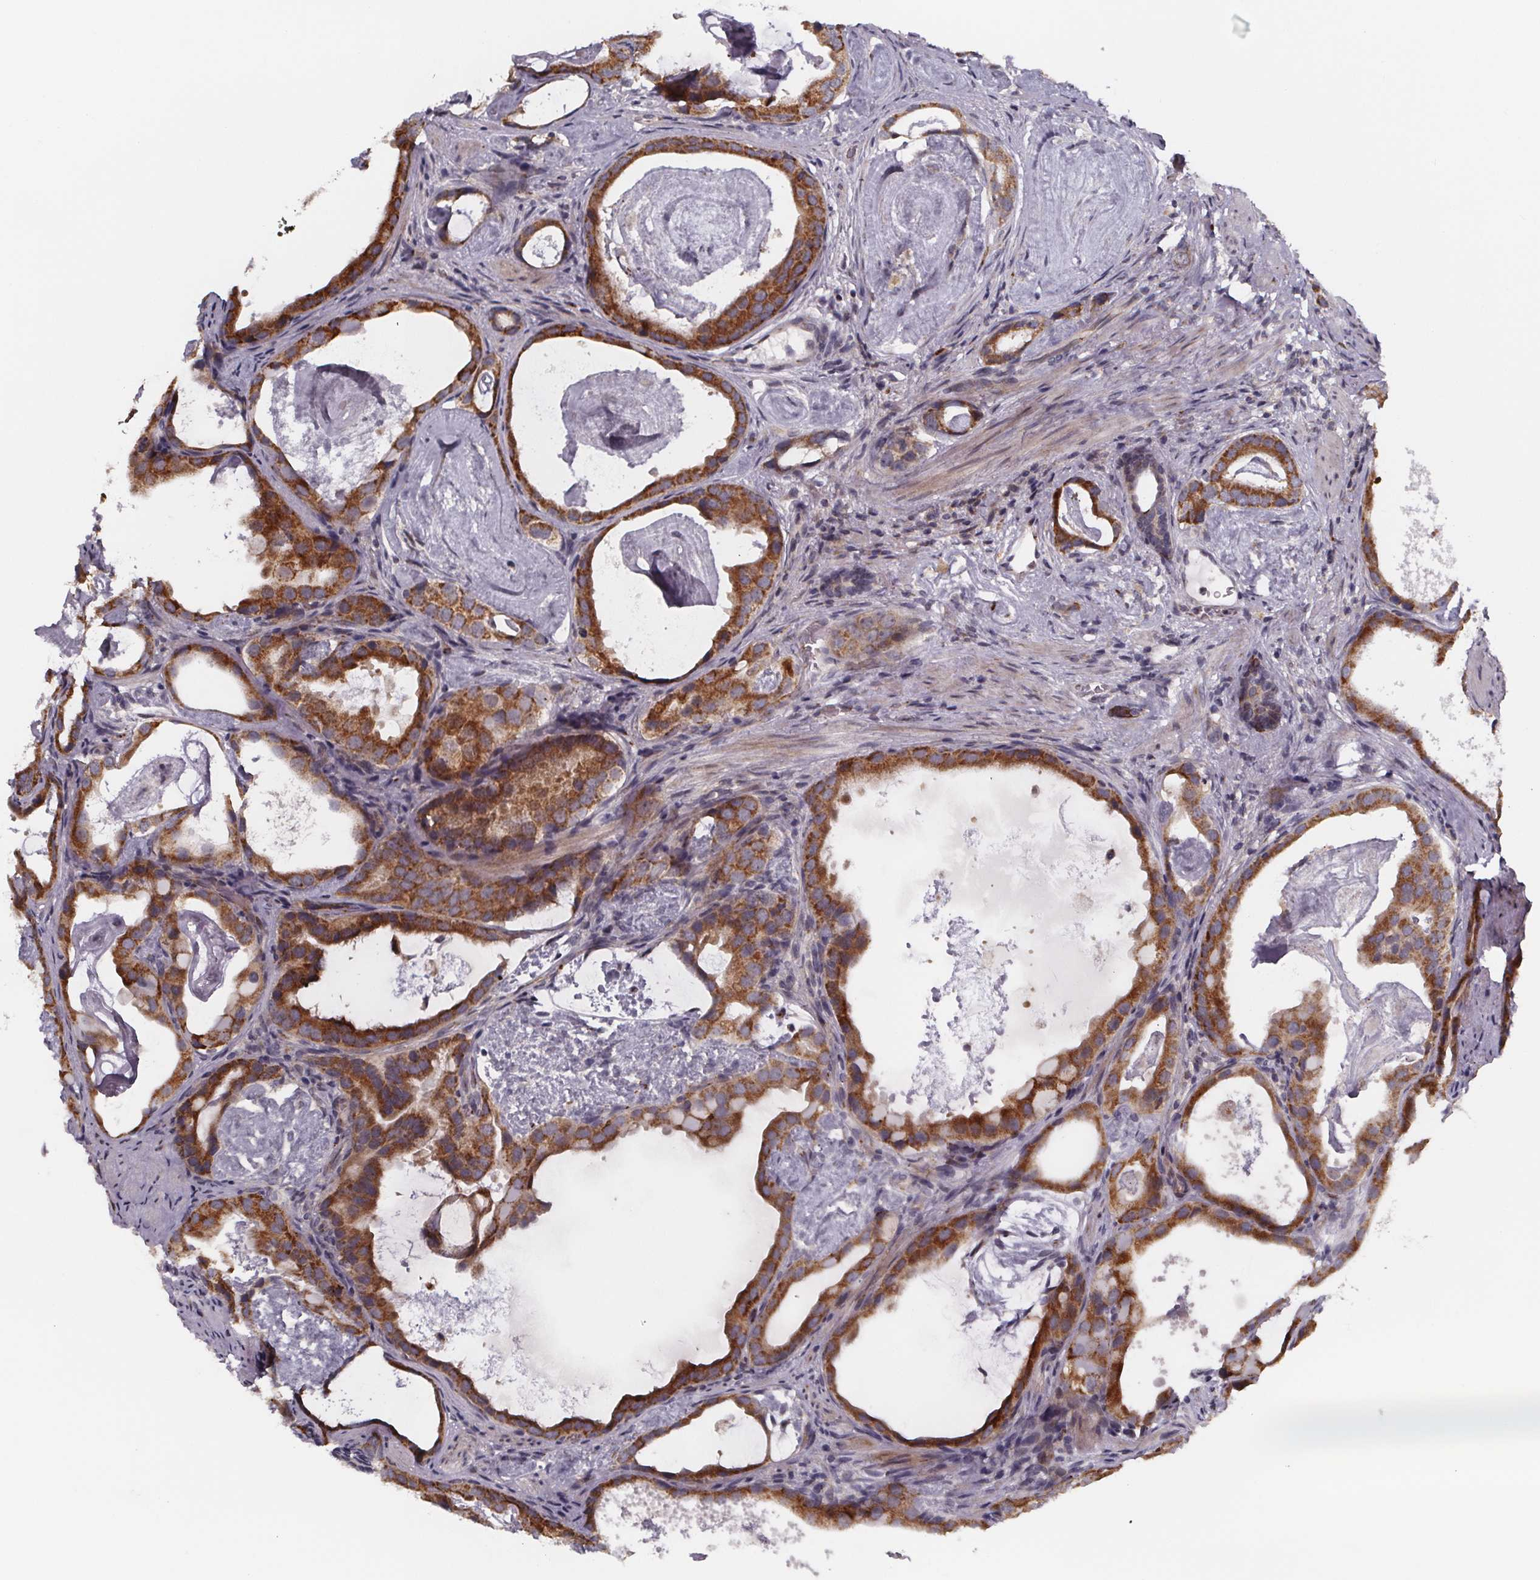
{"staining": {"intensity": "strong", "quantity": ">75%", "location": "cytoplasmic/membranous"}, "tissue": "prostate cancer", "cell_type": "Tumor cells", "image_type": "cancer", "snomed": [{"axis": "morphology", "description": "Adenocarcinoma, Low grade"}, {"axis": "topography", "description": "Prostate and seminal vesicle, NOS"}], "caption": "Tumor cells demonstrate high levels of strong cytoplasmic/membranous staining in about >75% of cells in human low-grade adenocarcinoma (prostate).", "gene": "NDST1", "patient": {"sex": "male", "age": 71}}